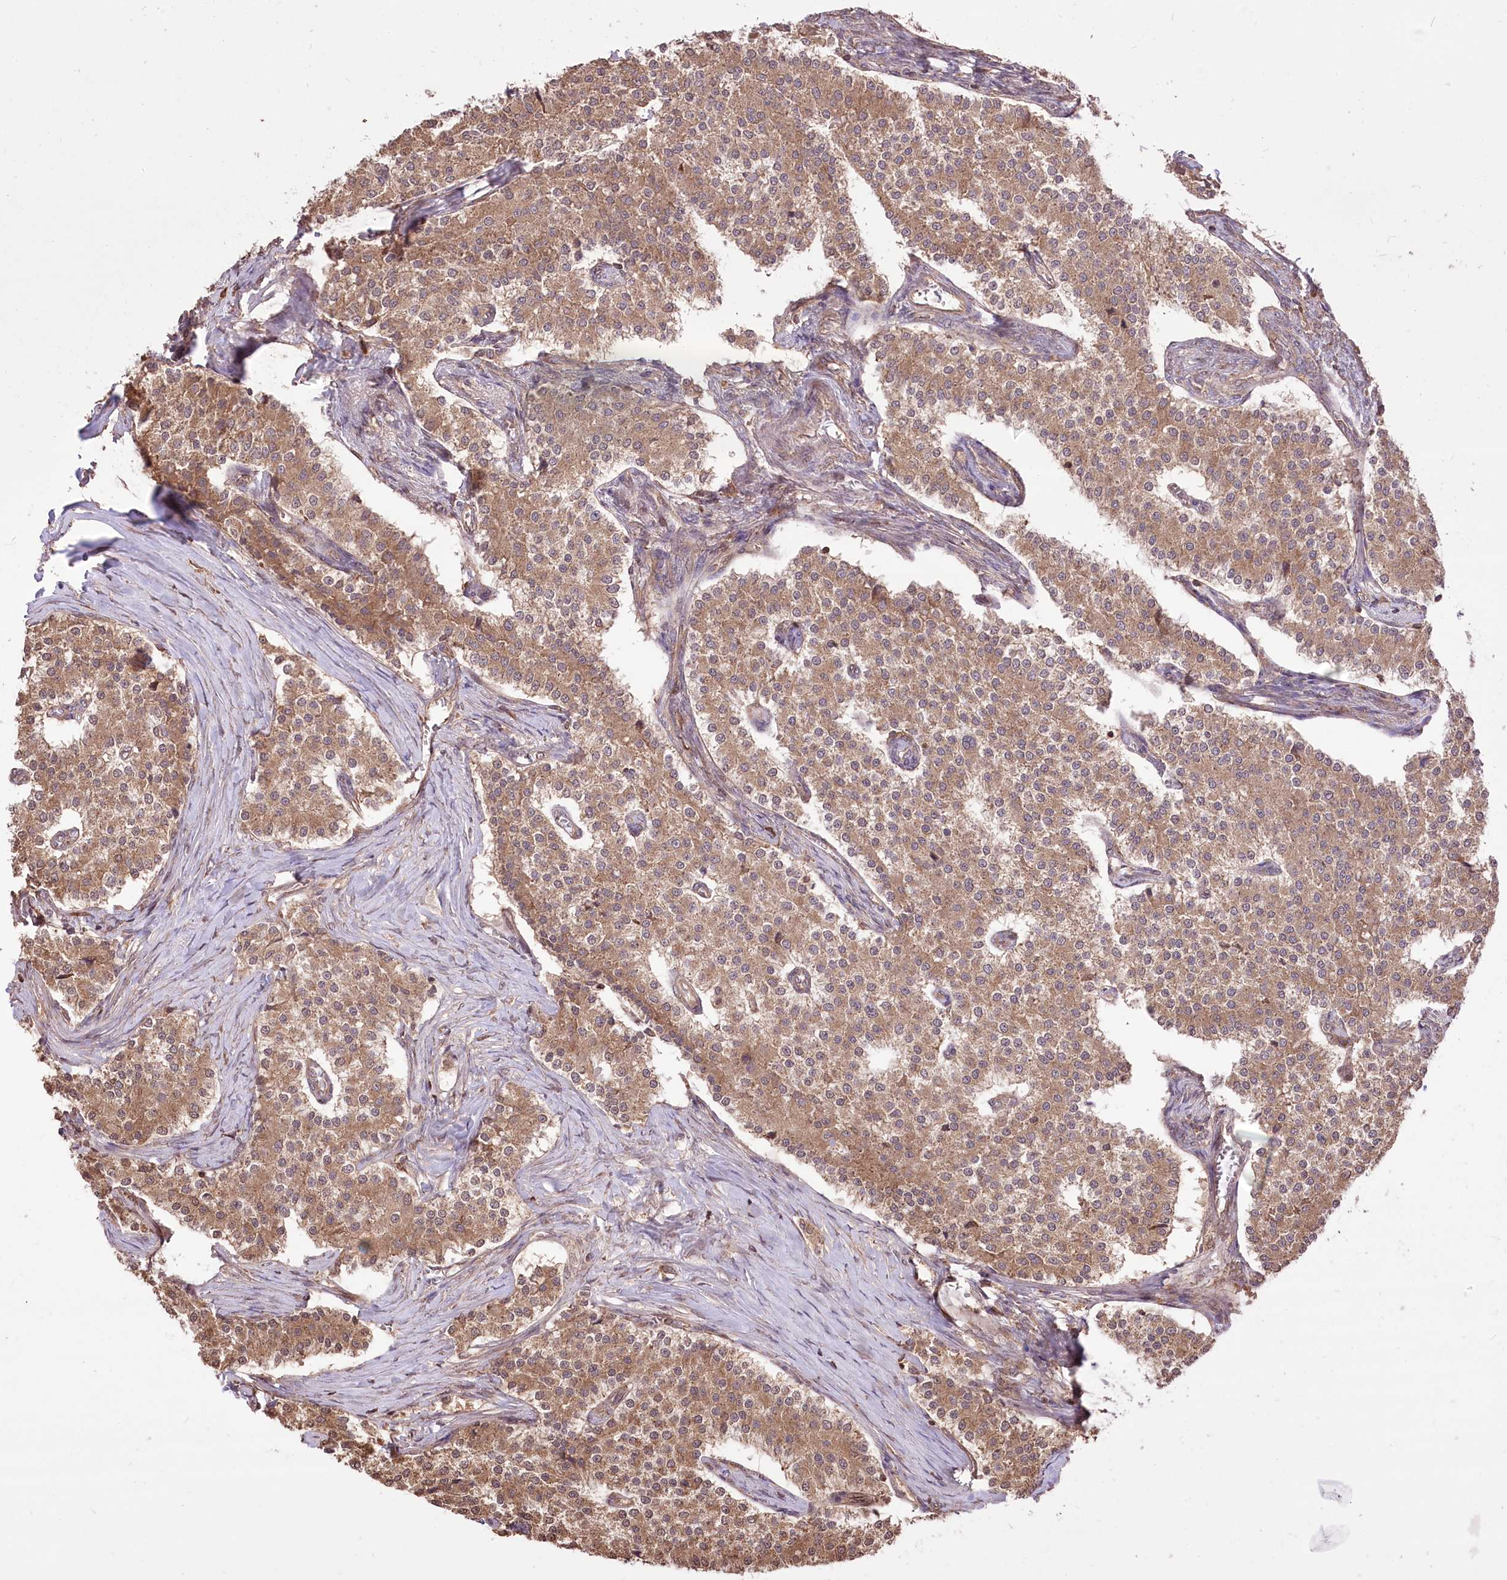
{"staining": {"intensity": "moderate", "quantity": ">75%", "location": "cytoplasmic/membranous"}, "tissue": "carcinoid", "cell_type": "Tumor cells", "image_type": "cancer", "snomed": [{"axis": "morphology", "description": "Carcinoid, malignant, NOS"}, {"axis": "topography", "description": "Colon"}], "caption": "Immunohistochemical staining of human carcinoid (malignant) displays moderate cytoplasmic/membranous protein staining in approximately >75% of tumor cells.", "gene": "XYLB", "patient": {"sex": "female", "age": 52}}